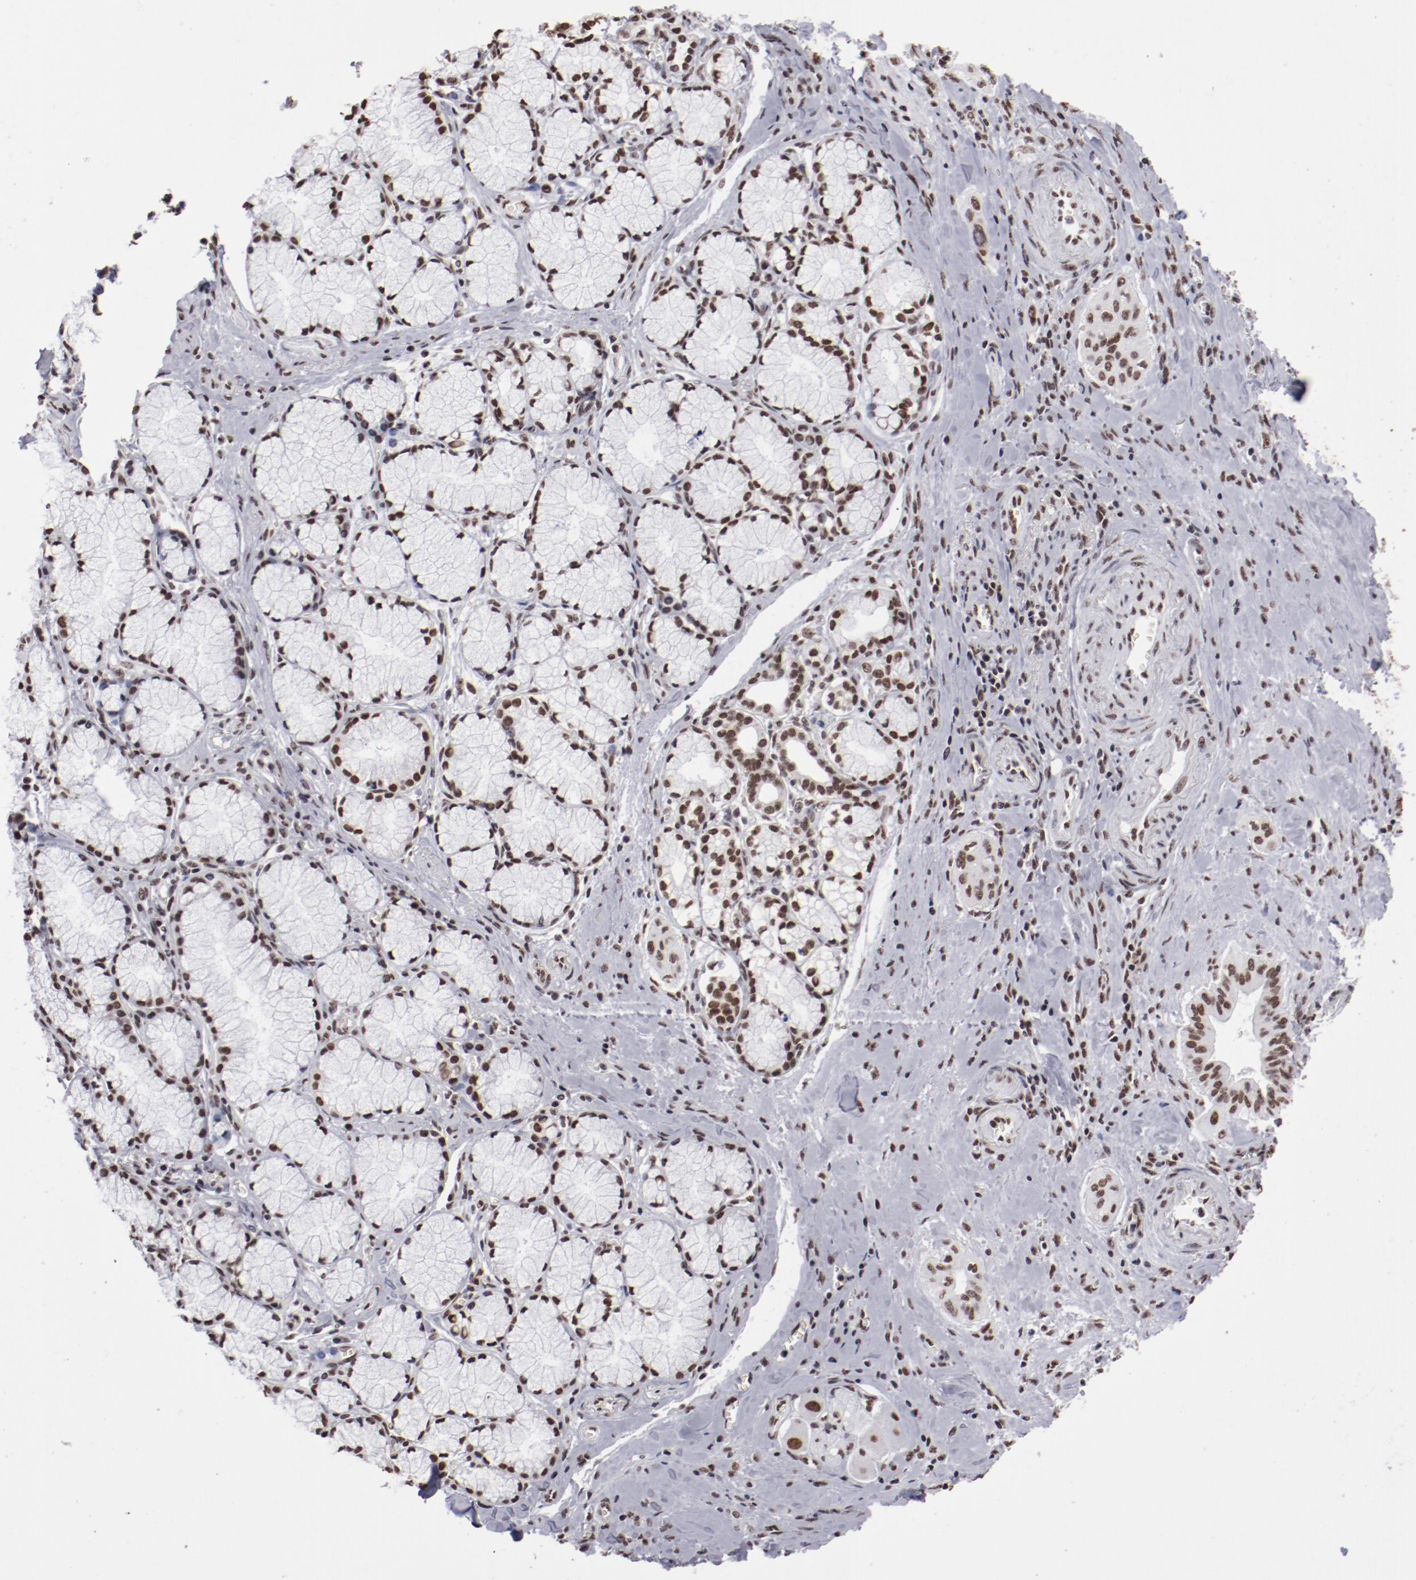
{"staining": {"intensity": "strong", "quantity": ">75%", "location": "nuclear"}, "tissue": "pancreatic cancer", "cell_type": "Tumor cells", "image_type": "cancer", "snomed": [{"axis": "morphology", "description": "Adenocarcinoma, NOS"}, {"axis": "topography", "description": "Pancreas"}], "caption": "Immunohistochemistry (IHC) image of neoplastic tissue: human pancreatic cancer stained using immunohistochemistry reveals high levels of strong protein expression localized specifically in the nuclear of tumor cells, appearing as a nuclear brown color.", "gene": "HNRNPA2B1", "patient": {"sex": "male", "age": 77}}